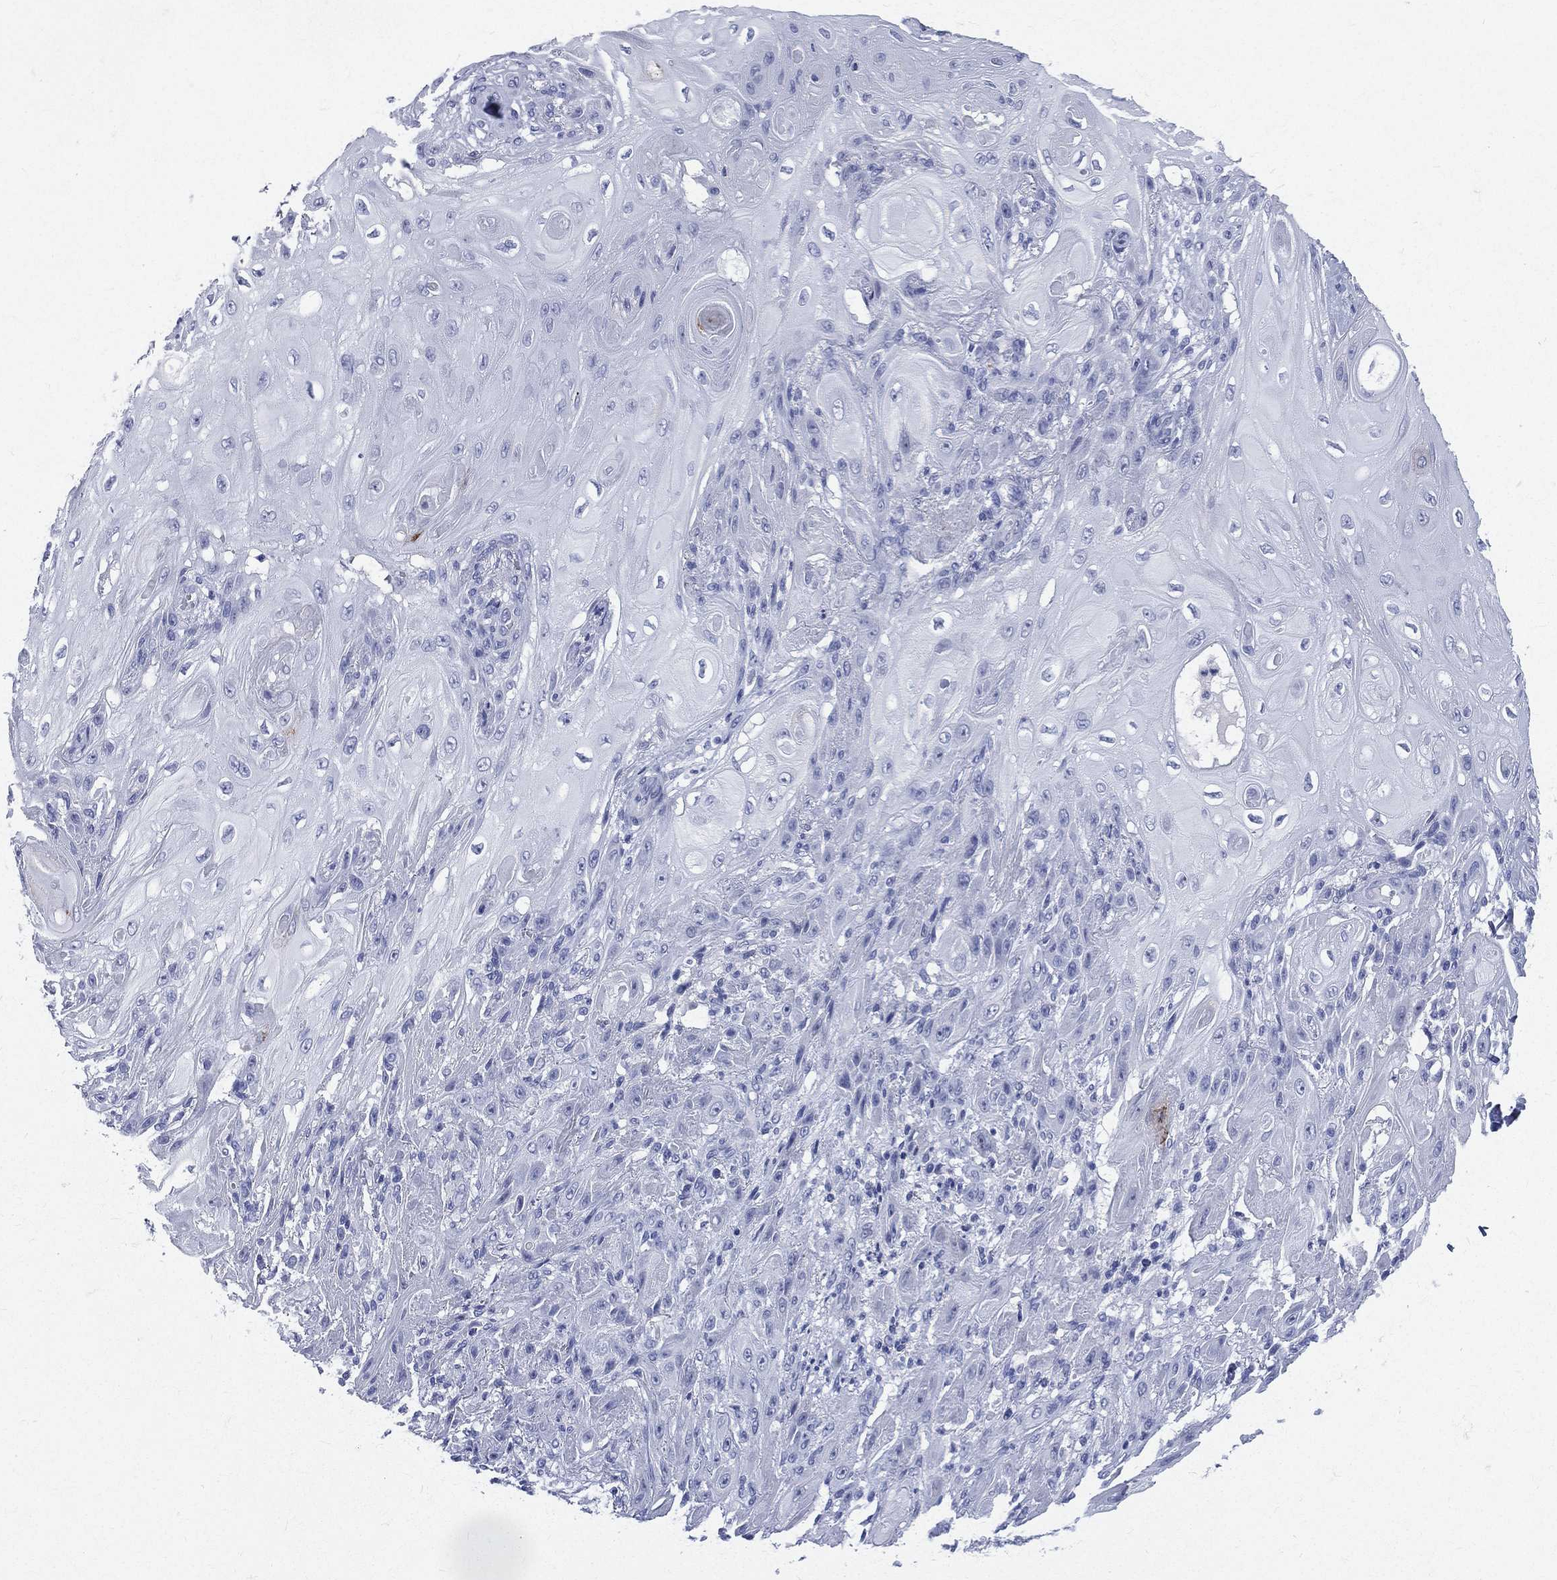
{"staining": {"intensity": "negative", "quantity": "none", "location": "none"}, "tissue": "skin cancer", "cell_type": "Tumor cells", "image_type": "cancer", "snomed": [{"axis": "morphology", "description": "Squamous cell carcinoma, NOS"}, {"axis": "topography", "description": "Skin"}], "caption": "Immunohistochemical staining of skin cancer exhibits no significant staining in tumor cells.", "gene": "CYLC1", "patient": {"sex": "male", "age": 62}}